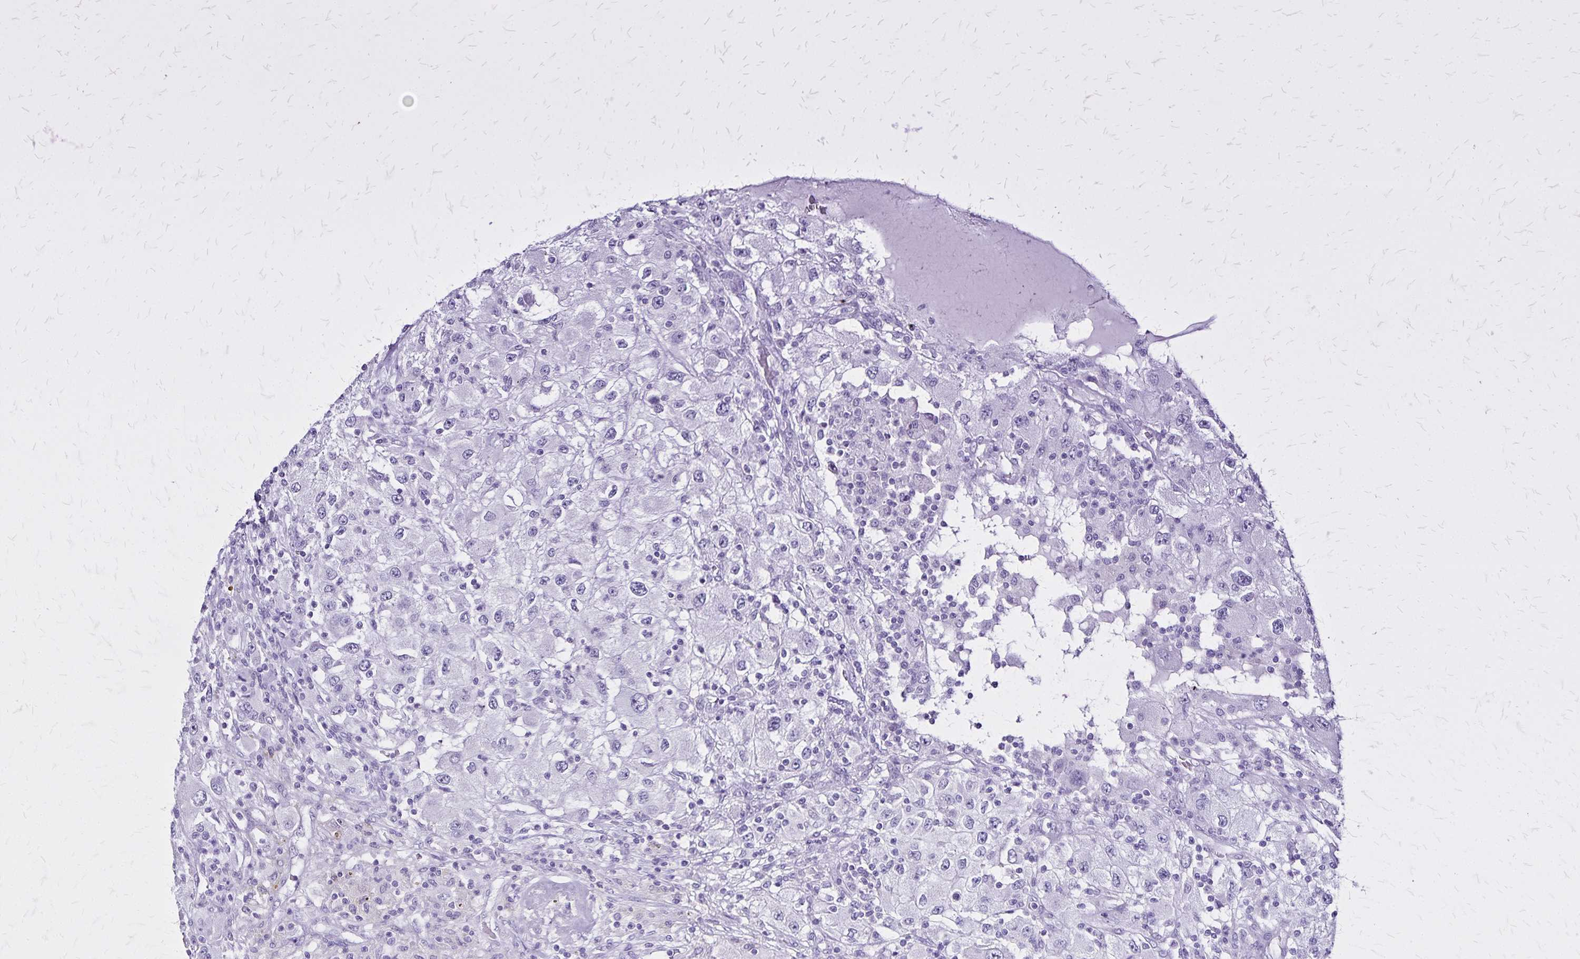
{"staining": {"intensity": "negative", "quantity": "none", "location": "none"}, "tissue": "renal cancer", "cell_type": "Tumor cells", "image_type": "cancer", "snomed": [{"axis": "morphology", "description": "Adenocarcinoma, NOS"}, {"axis": "topography", "description": "Kidney"}], "caption": "A micrograph of human renal adenocarcinoma is negative for staining in tumor cells. The staining is performed using DAB (3,3'-diaminobenzidine) brown chromogen with nuclei counter-stained in using hematoxylin.", "gene": "KRT2", "patient": {"sex": "female", "age": 67}}